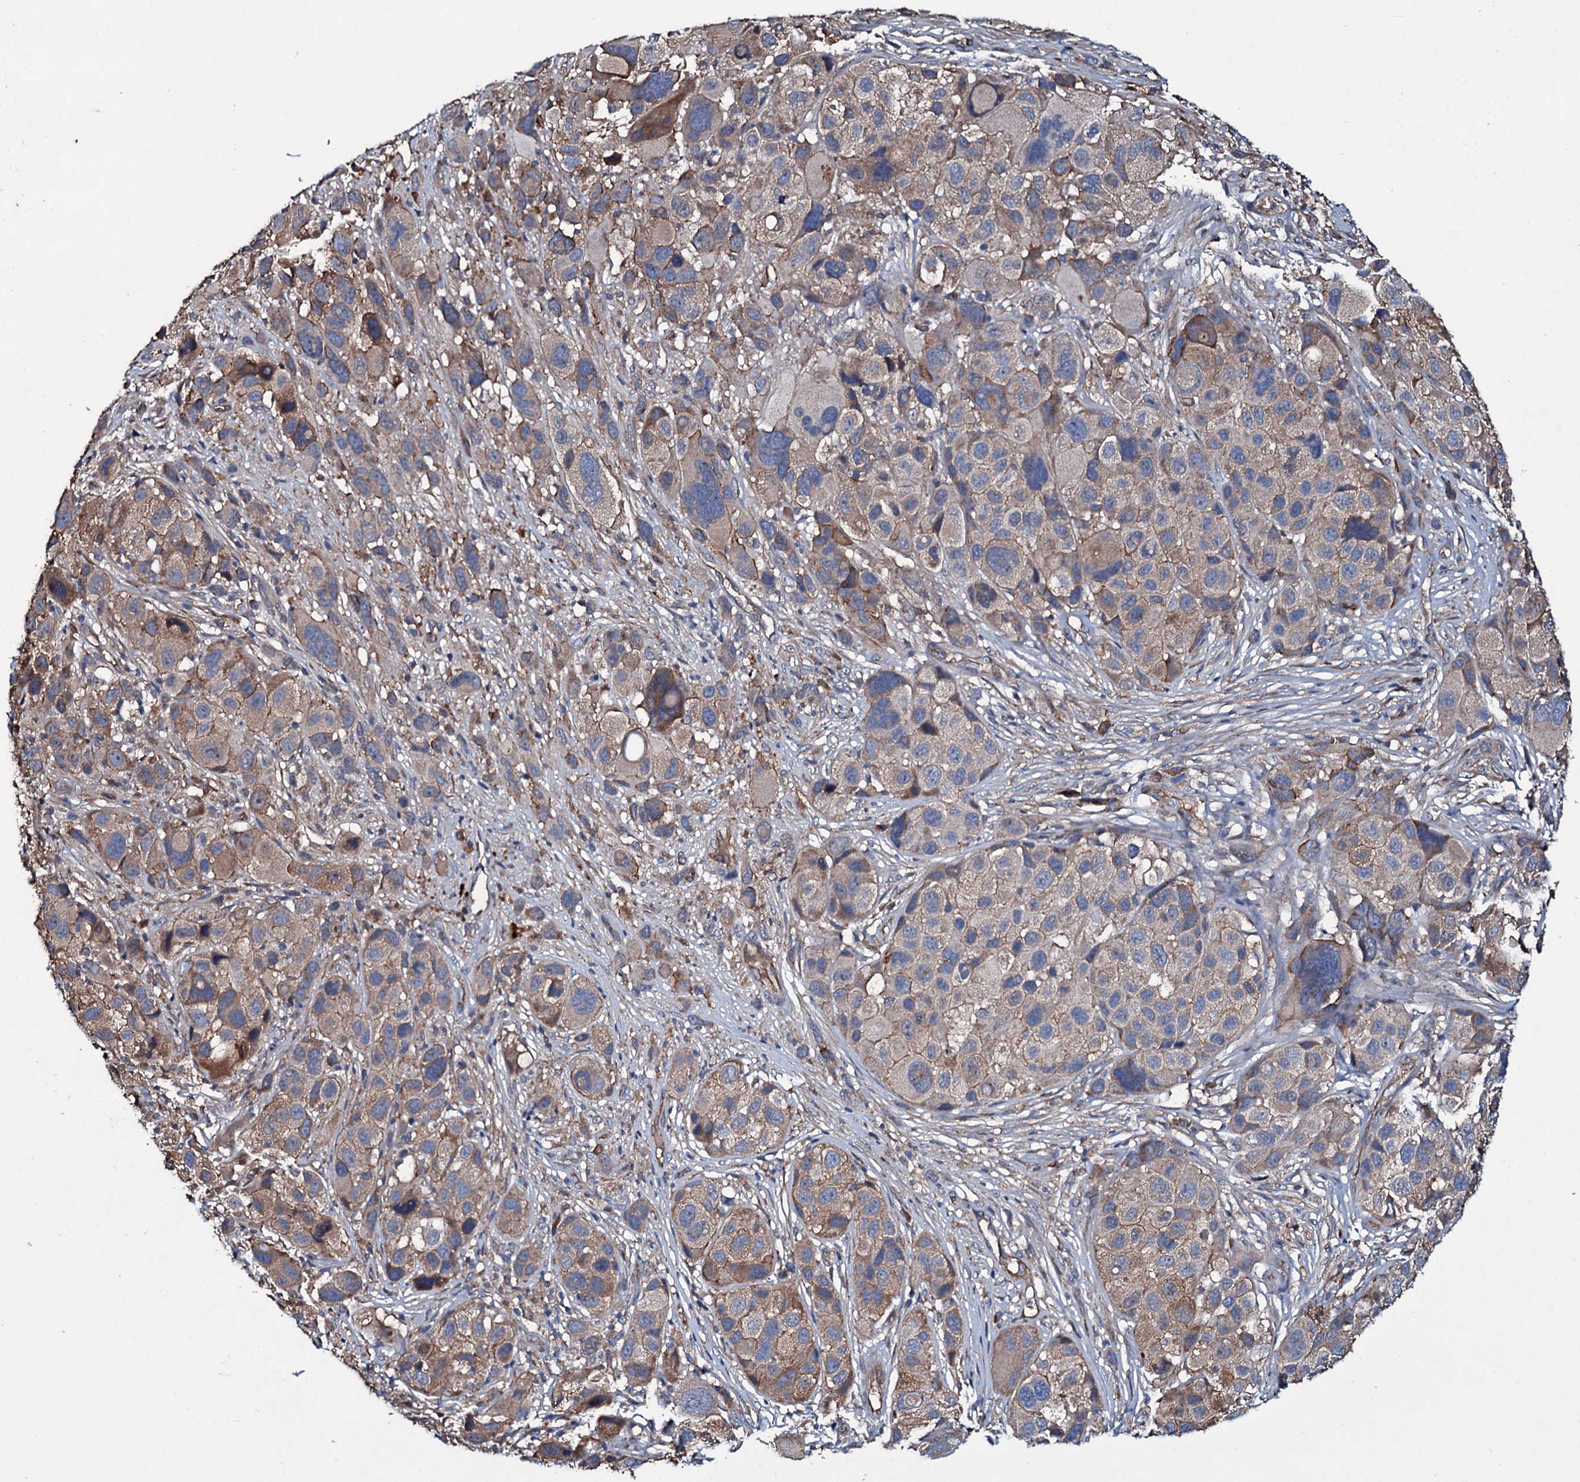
{"staining": {"intensity": "moderate", "quantity": "25%-75%", "location": "cytoplasmic/membranous"}, "tissue": "melanoma", "cell_type": "Tumor cells", "image_type": "cancer", "snomed": [{"axis": "morphology", "description": "Malignant melanoma, NOS"}, {"axis": "topography", "description": "Skin of trunk"}], "caption": "Melanoma stained with DAB (3,3'-diaminobenzidine) immunohistochemistry (IHC) reveals medium levels of moderate cytoplasmic/membranous positivity in approximately 25%-75% of tumor cells. The staining was performed using DAB (3,3'-diaminobenzidine), with brown indicating positive protein expression. Nuclei are stained blue with hematoxylin.", "gene": "DMAC2", "patient": {"sex": "male", "age": 71}}